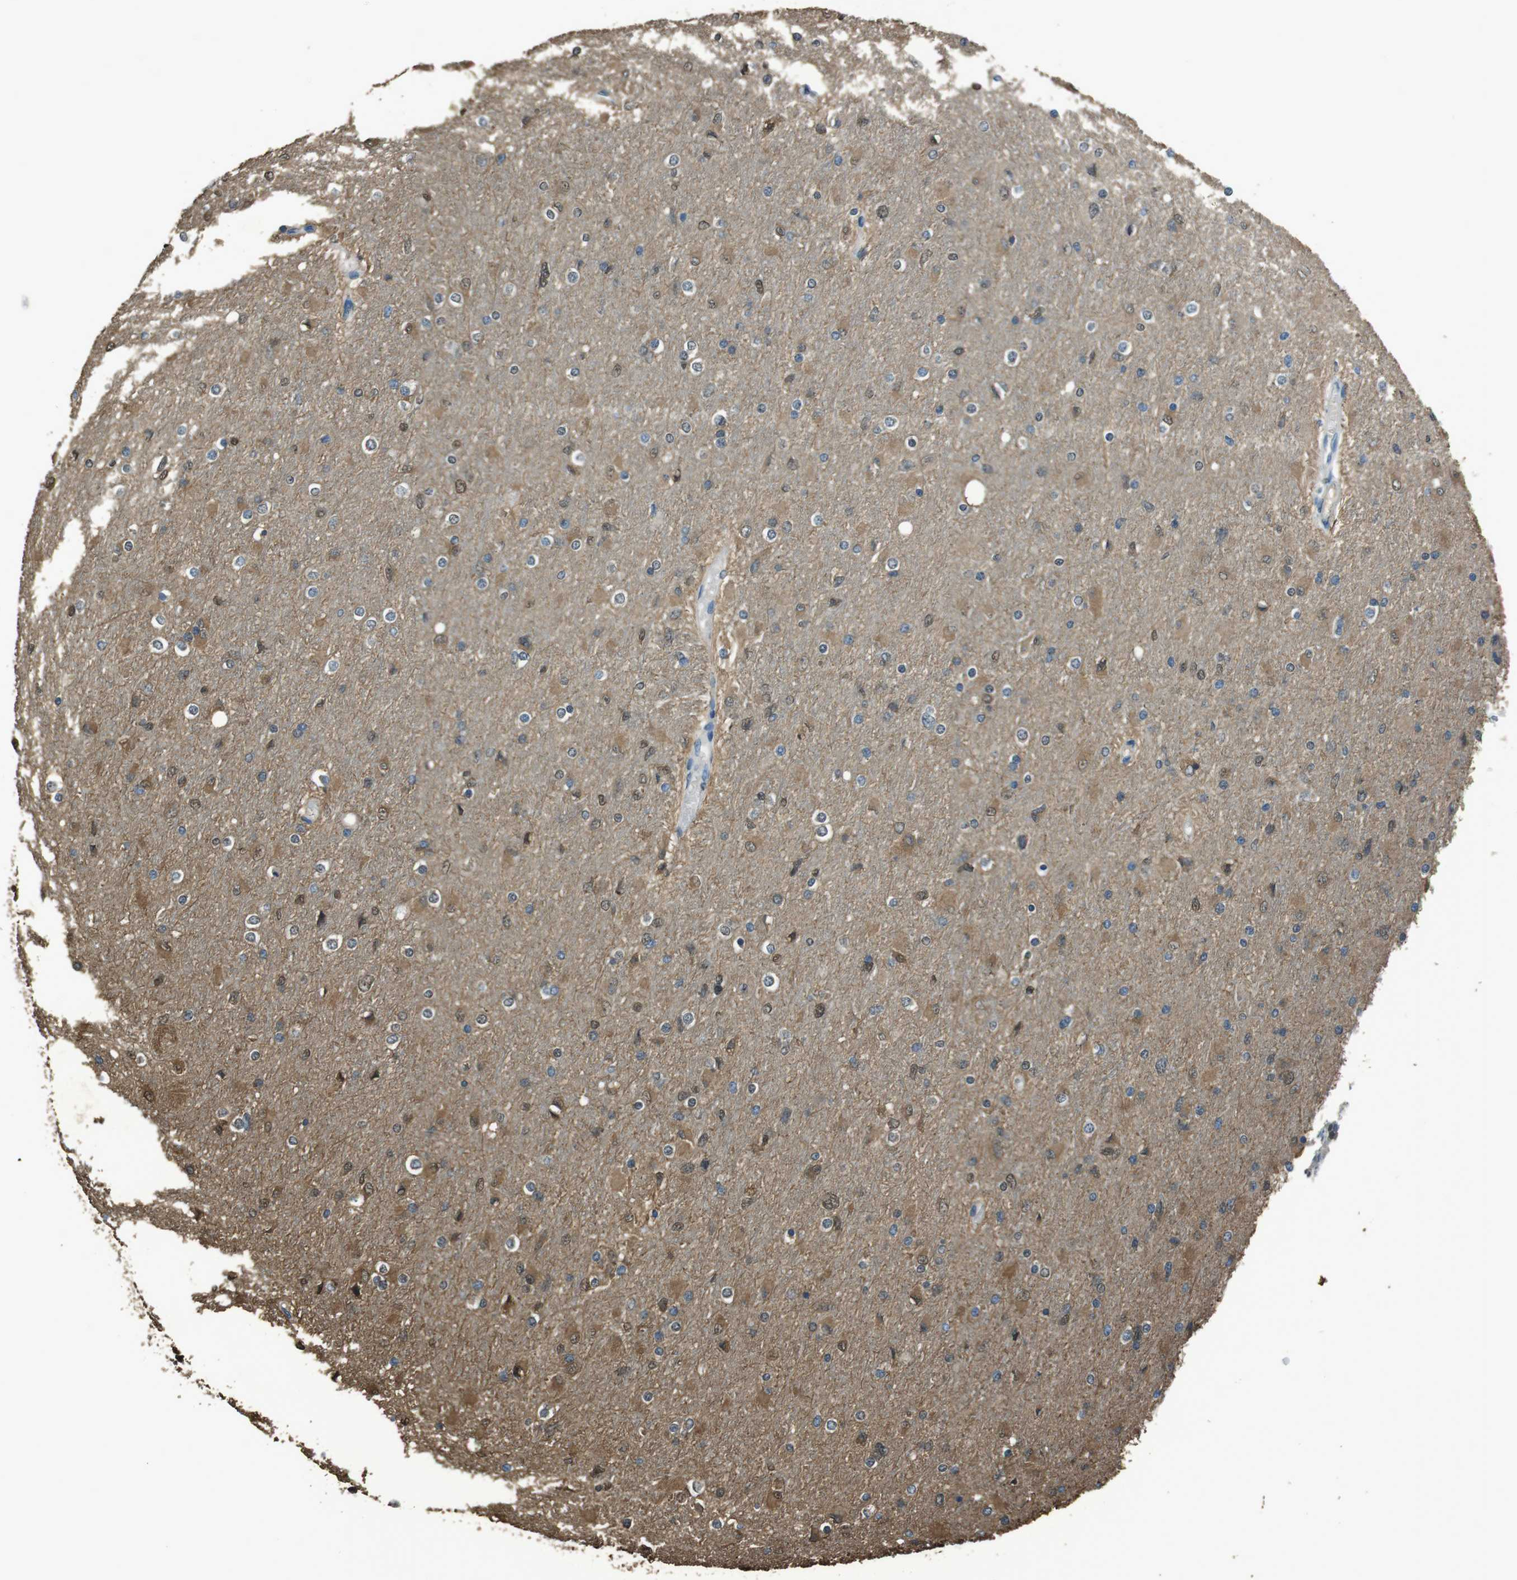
{"staining": {"intensity": "moderate", "quantity": "25%-75%", "location": "cytoplasmic/membranous,nuclear"}, "tissue": "glioma", "cell_type": "Tumor cells", "image_type": "cancer", "snomed": [{"axis": "morphology", "description": "Glioma, malignant, High grade"}, {"axis": "topography", "description": "Cerebral cortex"}], "caption": "Immunohistochemical staining of glioma exhibits medium levels of moderate cytoplasmic/membranous and nuclear protein positivity in about 25%-75% of tumor cells. Ihc stains the protein of interest in brown and the nuclei are stained blue.", "gene": "TWSG1", "patient": {"sex": "female", "age": 36}}